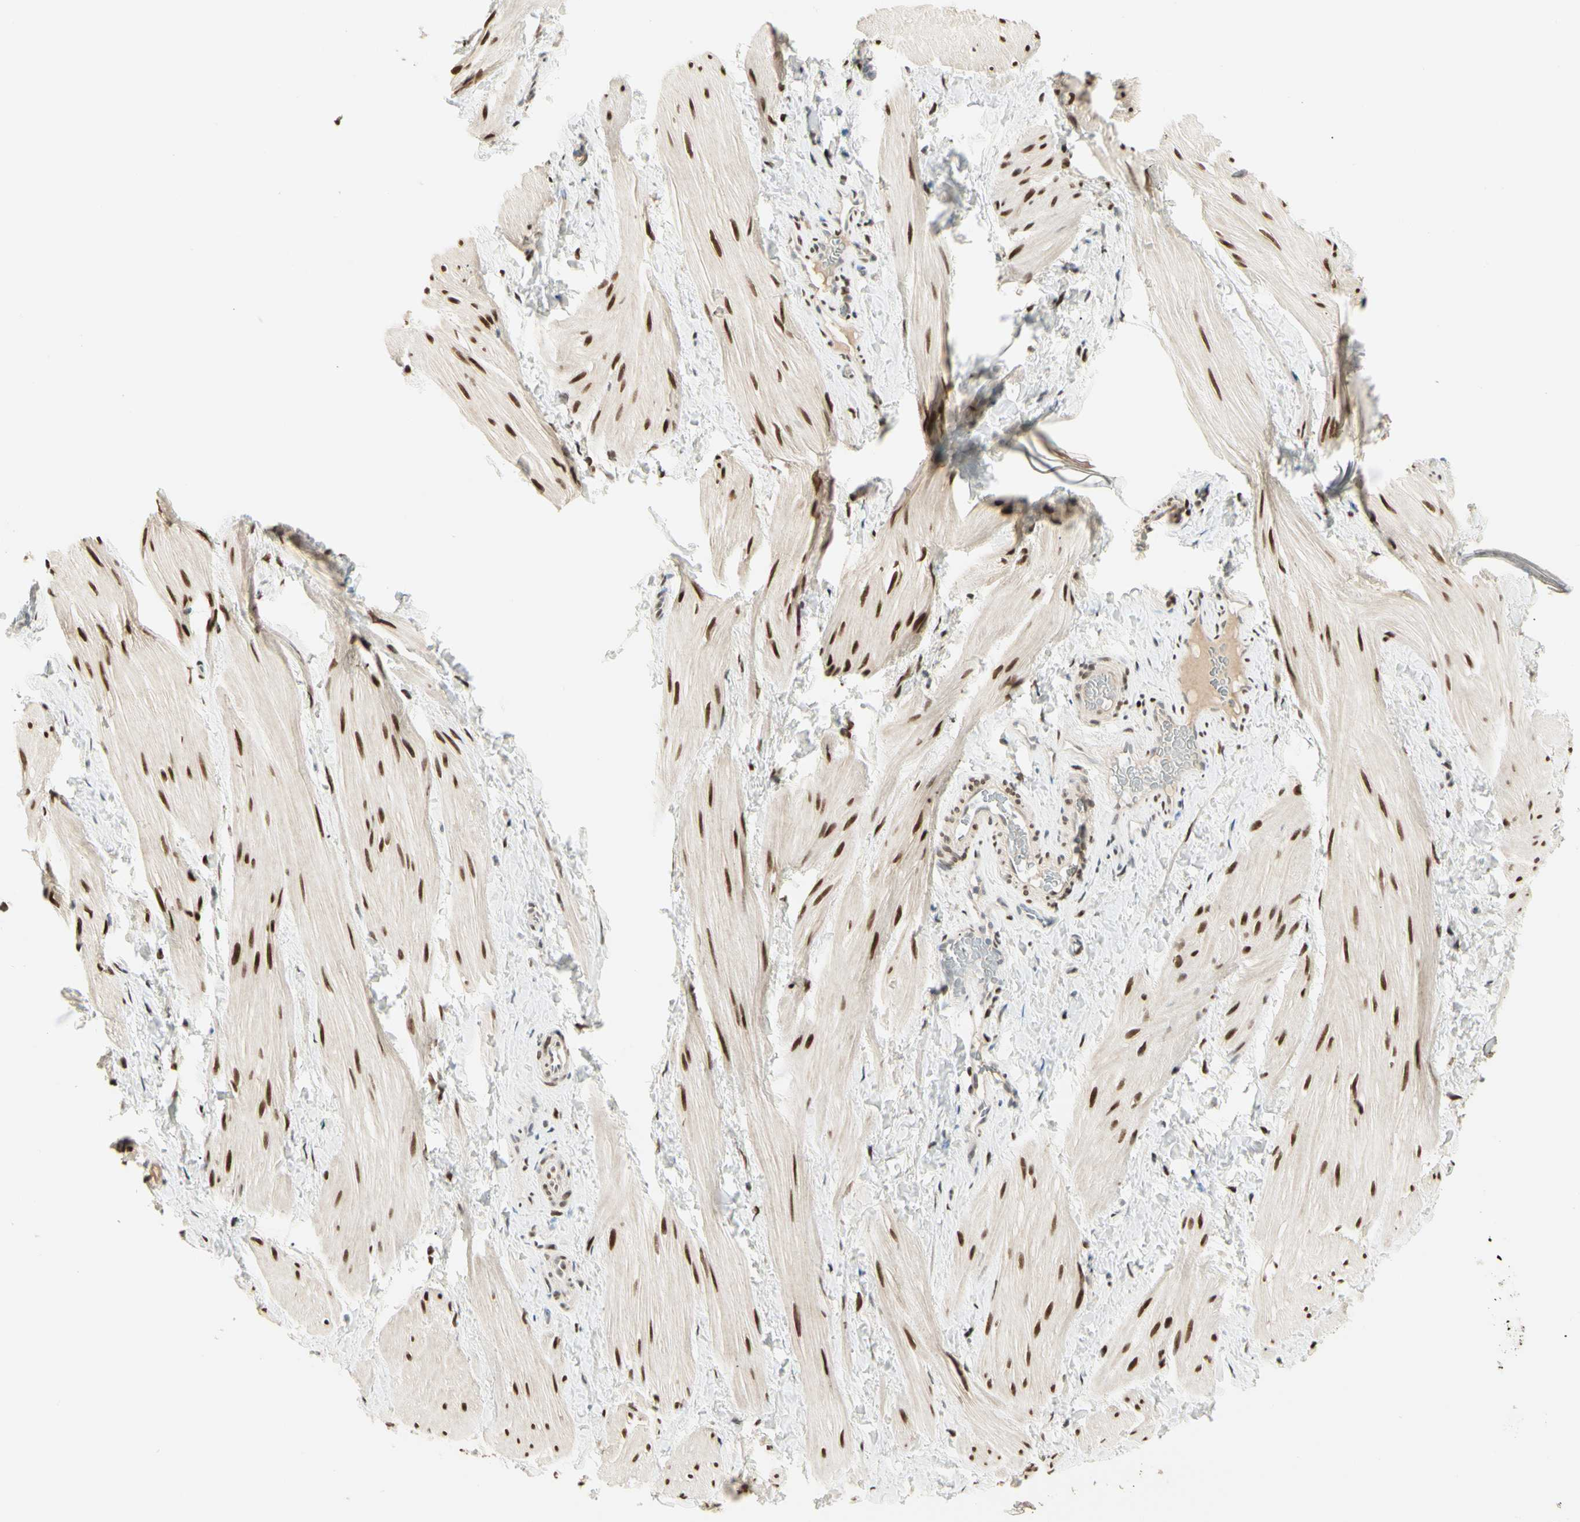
{"staining": {"intensity": "strong", "quantity": "25%-75%", "location": "nuclear"}, "tissue": "smooth muscle", "cell_type": "Smooth muscle cells", "image_type": "normal", "snomed": [{"axis": "morphology", "description": "Normal tissue, NOS"}, {"axis": "topography", "description": "Smooth muscle"}], "caption": "Immunohistochemical staining of unremarkable human smooth muscle reveals strong nuclear protein staining in approximately 25%-75% of smooth muscle cells. (DAB (3,3'-diaminobenzidine) IHC, brown staining for protein, blue staining for nuclei).", "gene": "ATXN1", "patient": {"sex": "male", "age": 16}}